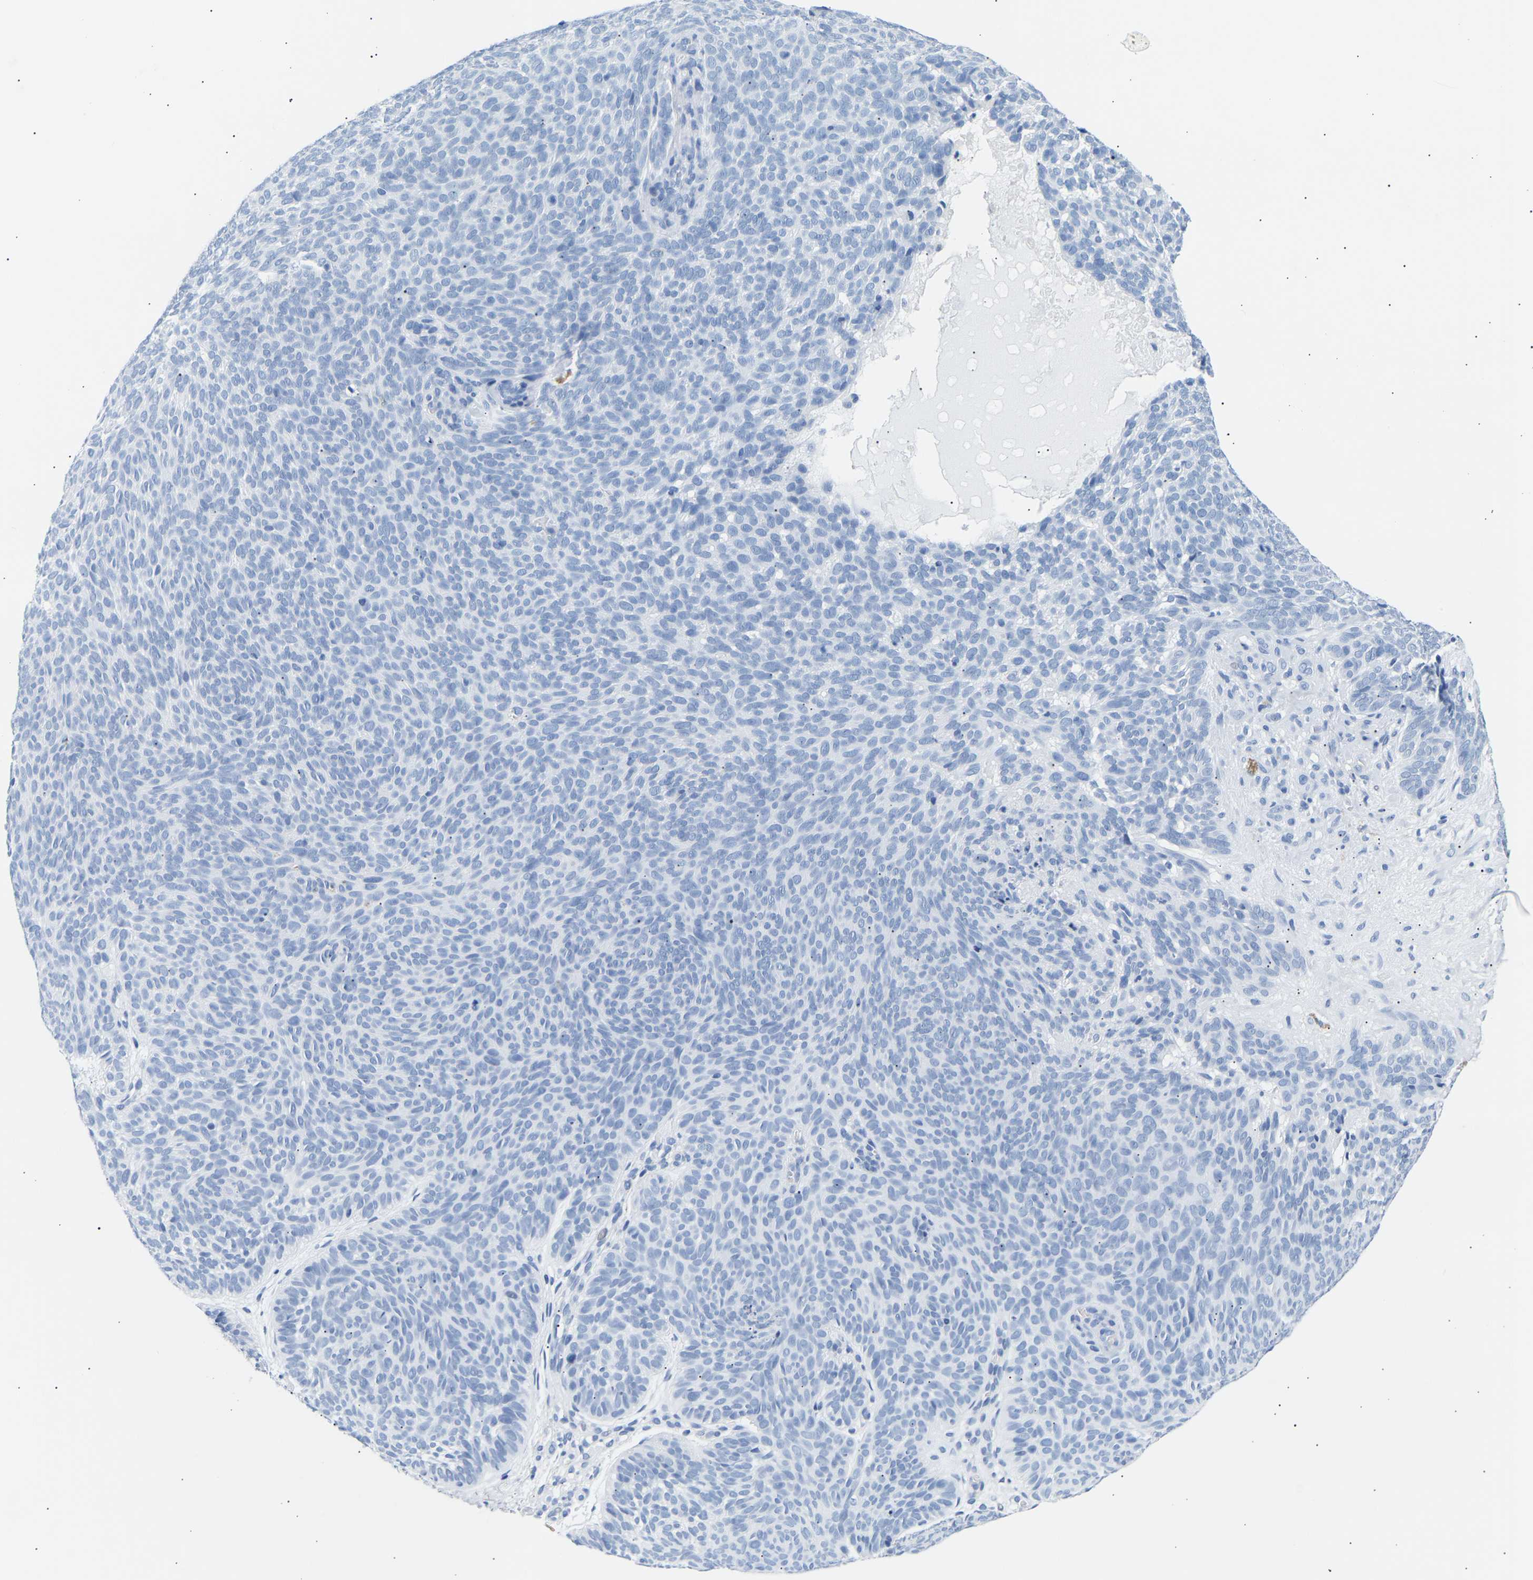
{"staining": {"intensity": "negative", "quantity": "none", "location": "none"}, "tissue": "skin cancer", "cell_type": "Tumor cells", "image_type": "cancer", "snomed": [{"axis": "morphology", "description": "Basal cell carcinoma"}, {"axis": "topography", "description": "Skin"}], "caption": "There is no significant staining in tumor cells of basal cell carcinoma (skin).", "gene": "SPINK2", "patient": {"sex": "male", "age": 61}}